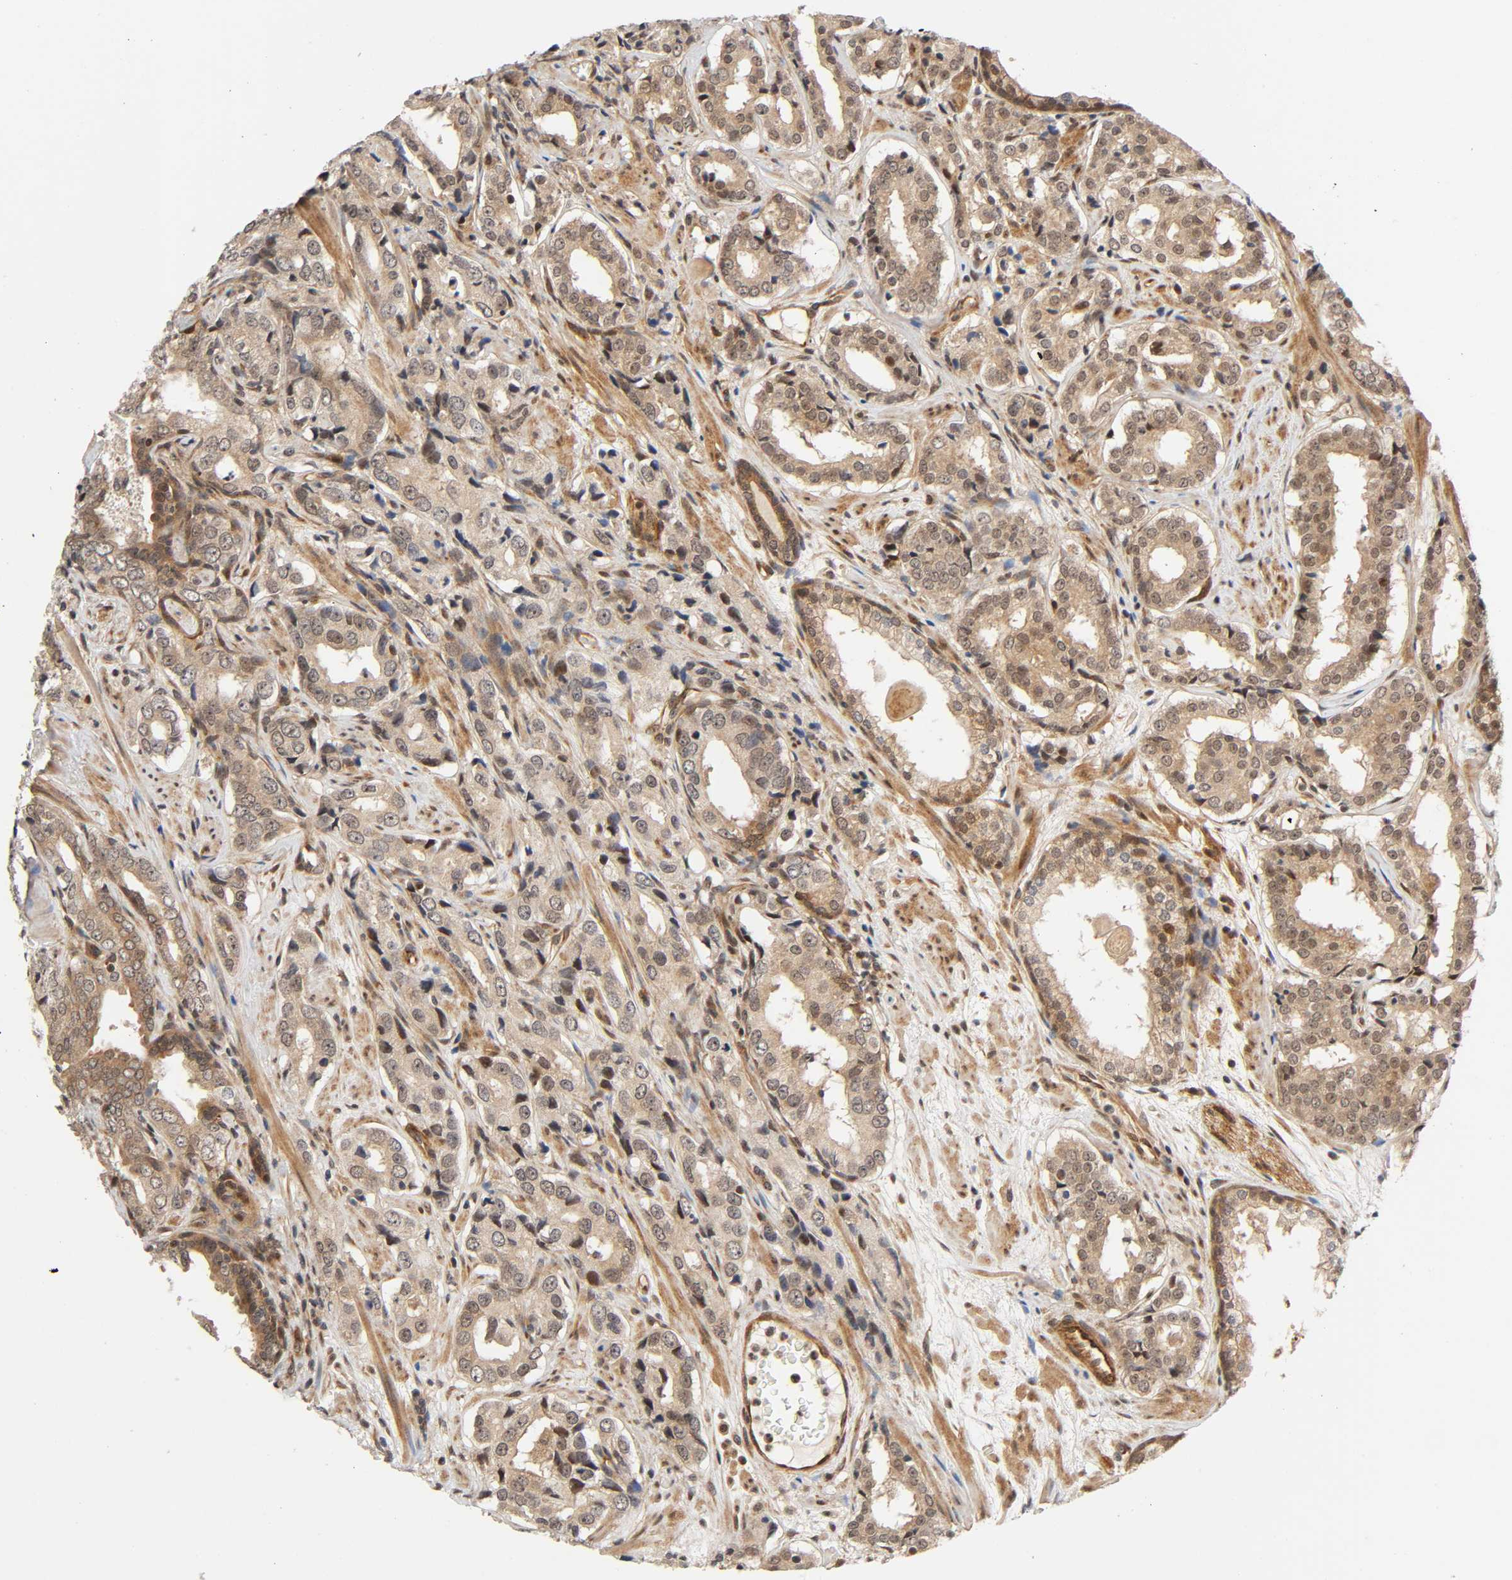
{"staining": {"intensity": "weak", "quantity": ">75%", "location": "cytoplasmic/membranous"}, "tissue": "prostate cancer", "cell_type": "Tumor cells", "image_type": "cancer", "snomed": [{"axis": "morphology", "description": "Adenocarcinoma, Medium grade"}, {"axis": "topography", "description": "Prostate"}], "caption": "Tumor cells reveal low levels of weak cytoplasmic/membranous staining in about >75% of cells in human medium-grade adenocarcinoma (prostate).", "gene": "IQCJ-SCHIP1", "patient": {"sex": "male", "age": 60}}